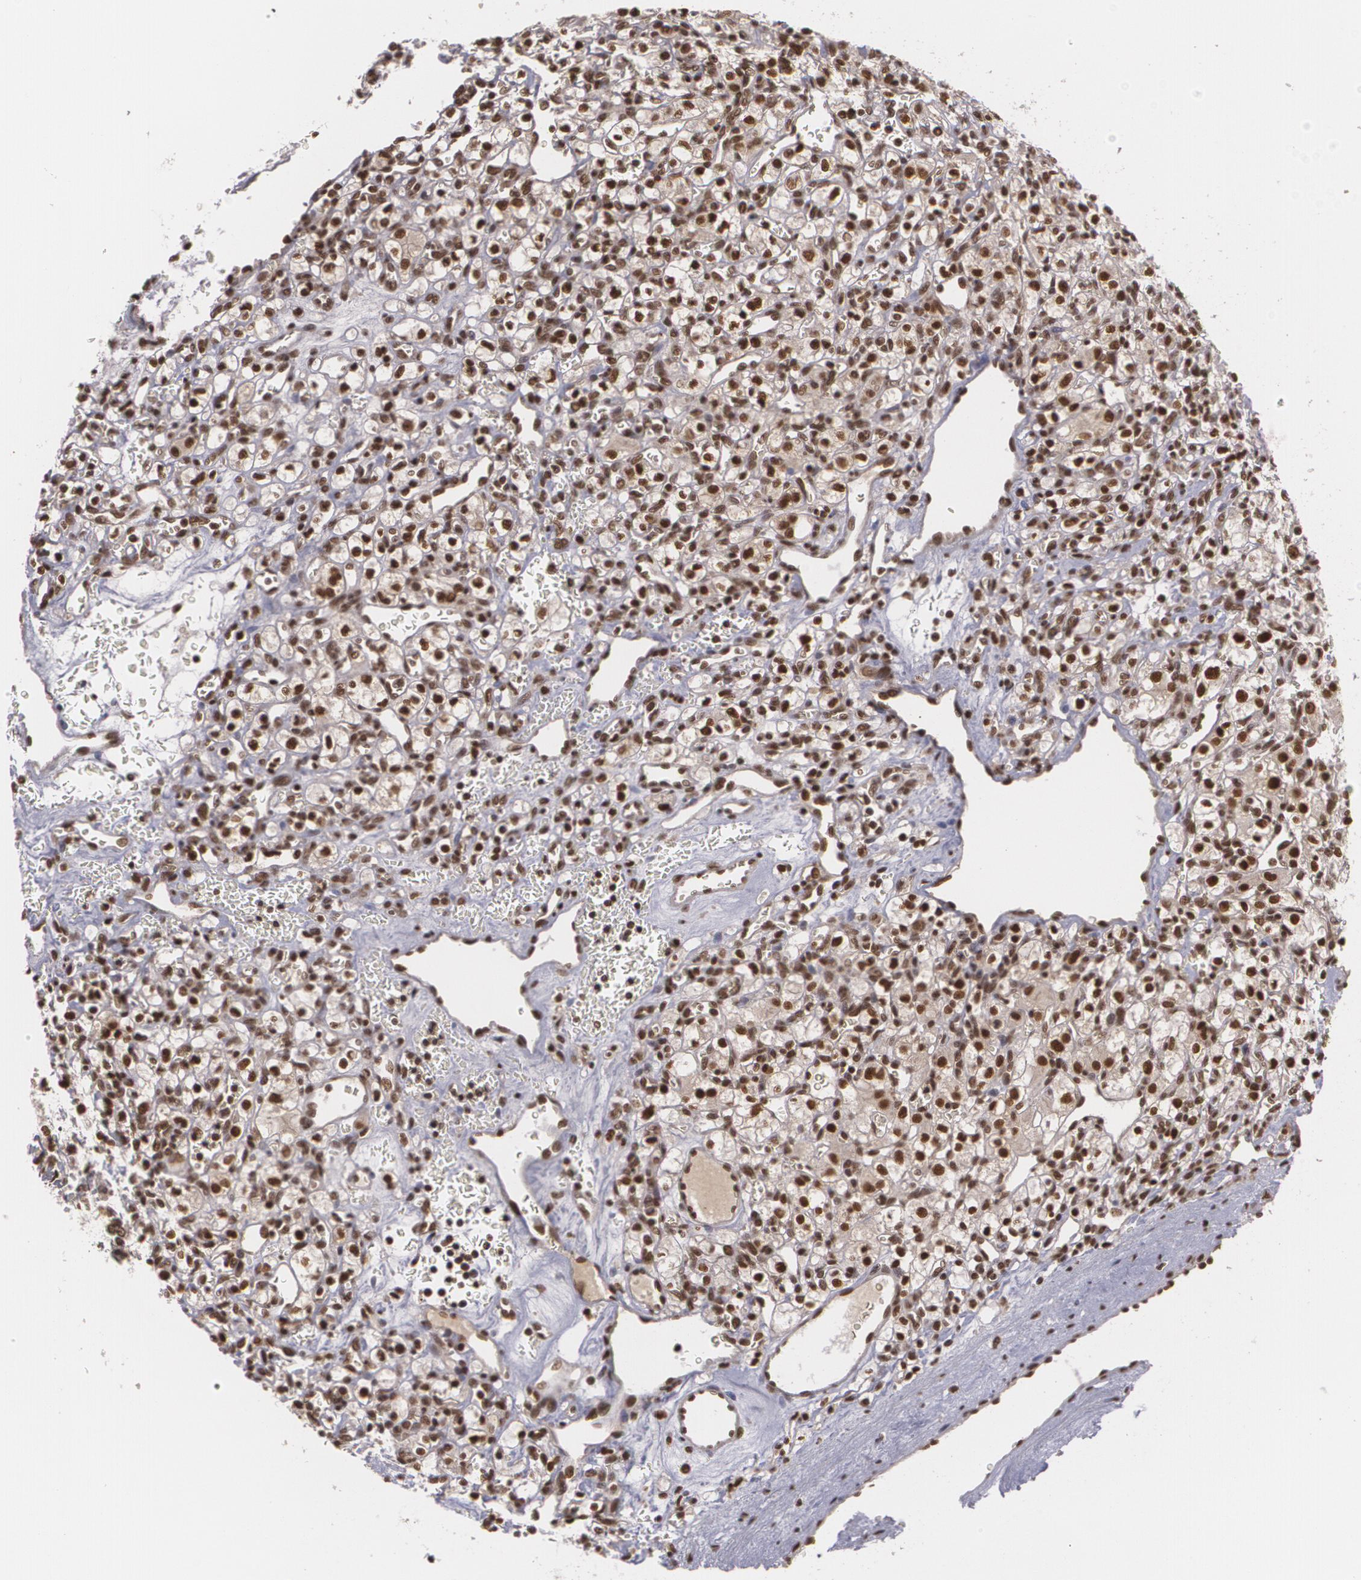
{"staining": {"intensity": "strong", "quantity": ">75%", "location": "nuclear"}, "tissue": "renal cancer", "cell_type": "Tumor cells", "image_type": "cancer", "snomed": [{"axis": "morphology", "description": "Adenocarcinoma, NOS"}, {"axis": "topography", "description": "Kidney"}], "caption": "A high-resolution image shows immunohistochemistry staining of renal cancer (adenocarcinoma), which reveals strong nuclear expression in approximately >75% of tumor cells.", "gene": "RXRB", "patient": {"sex": "female", "age": 62}}